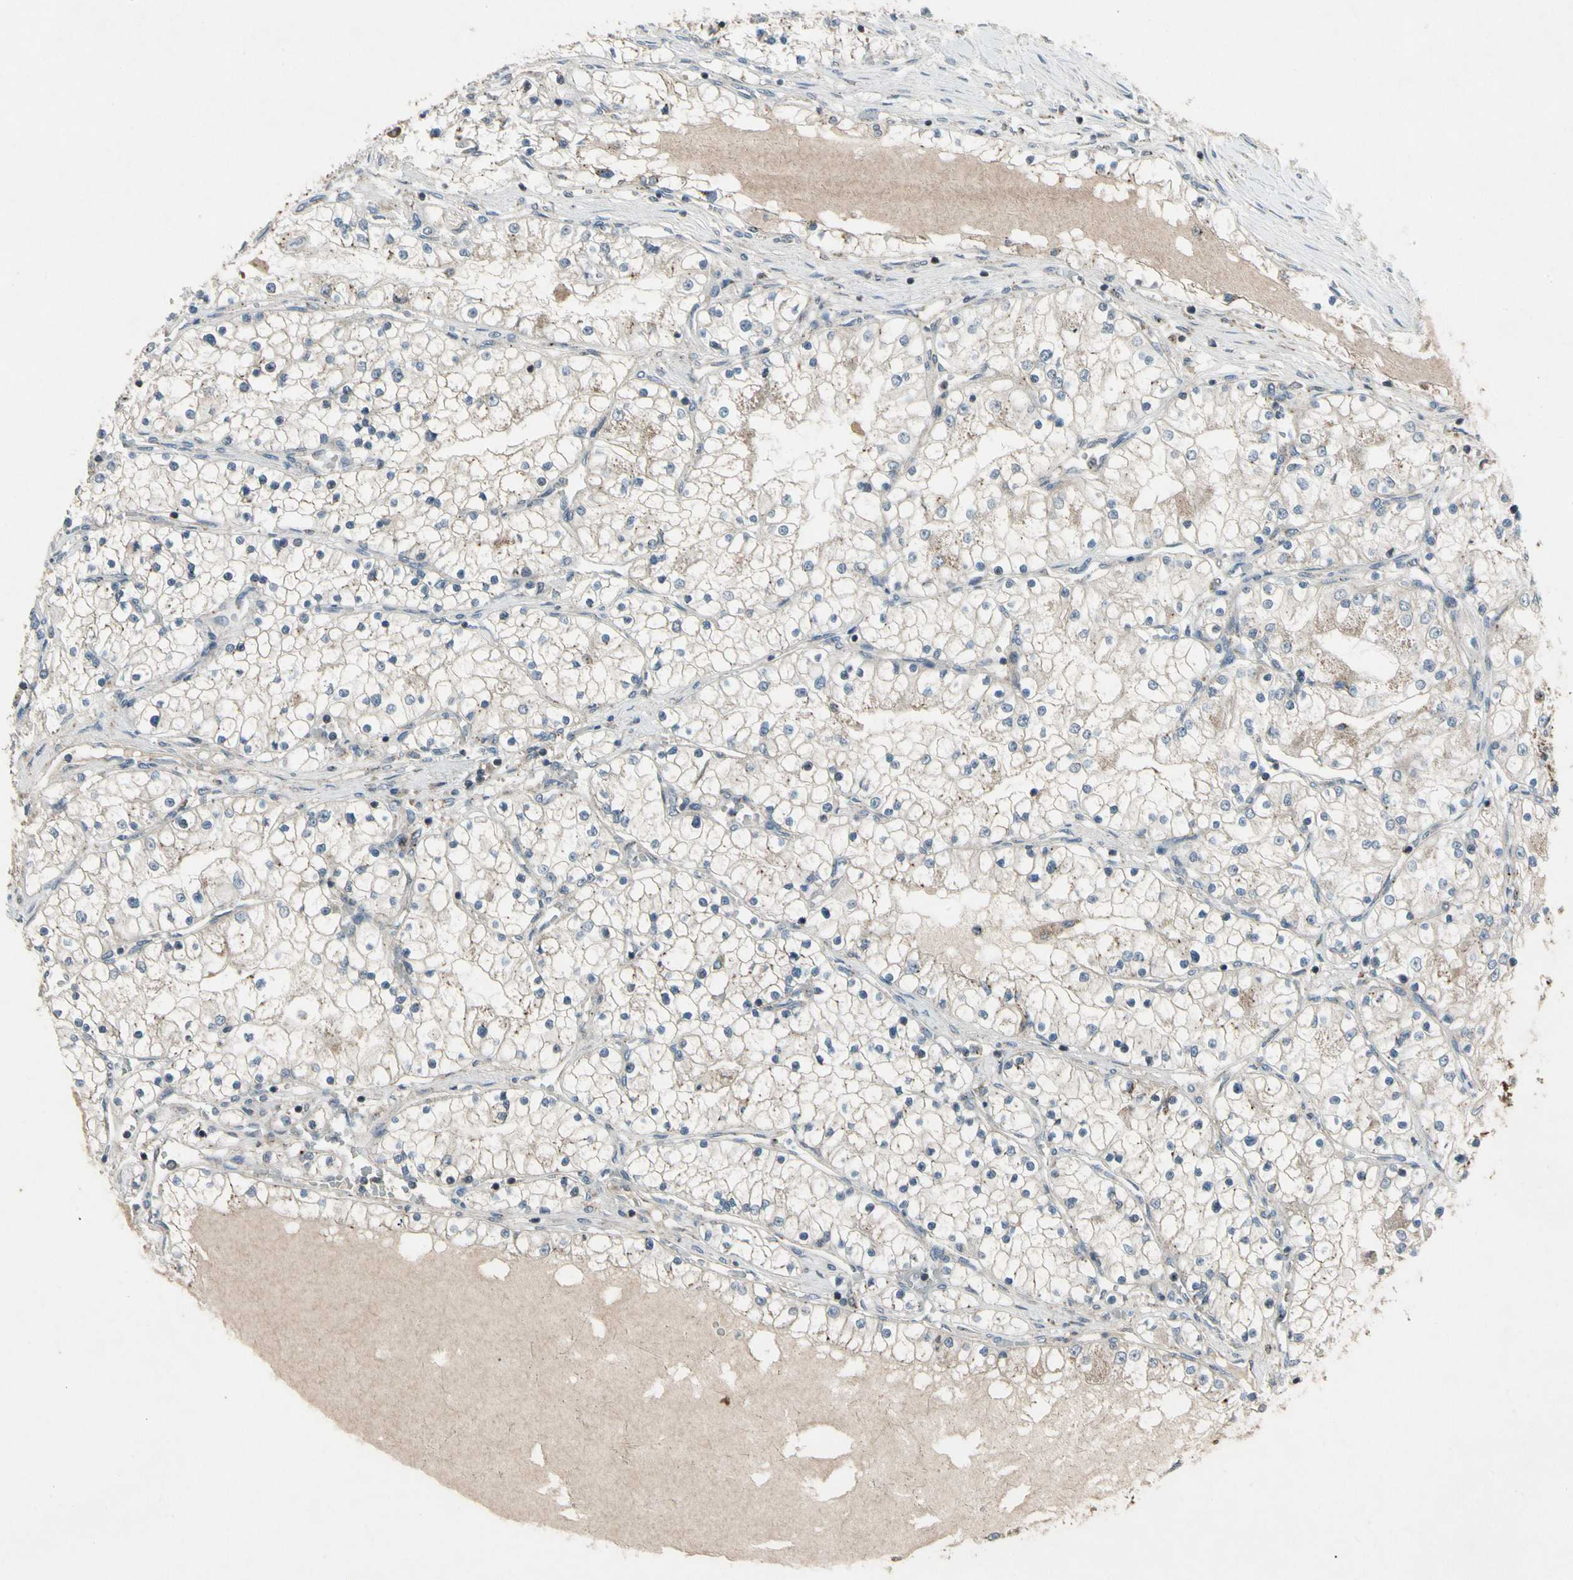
{"staining": {"intensity": "weak", "quantity": "<25%", "location": "cytoplasmic/membranous"}, "tissue": "renal cancer", "cell_type": "Tumor cells", "image_type": "cancer", "snomed": [{"axis": "morphology", "description": "Adenocarcinoma, NOS"}, {"axis": "topography", "description": "Kidney"}], "caption": "There is no significant expression in tumor cells of adenocarcinoma (renal).", "gene": "NMI", "patient": {"sex": "male", "age": 68}}